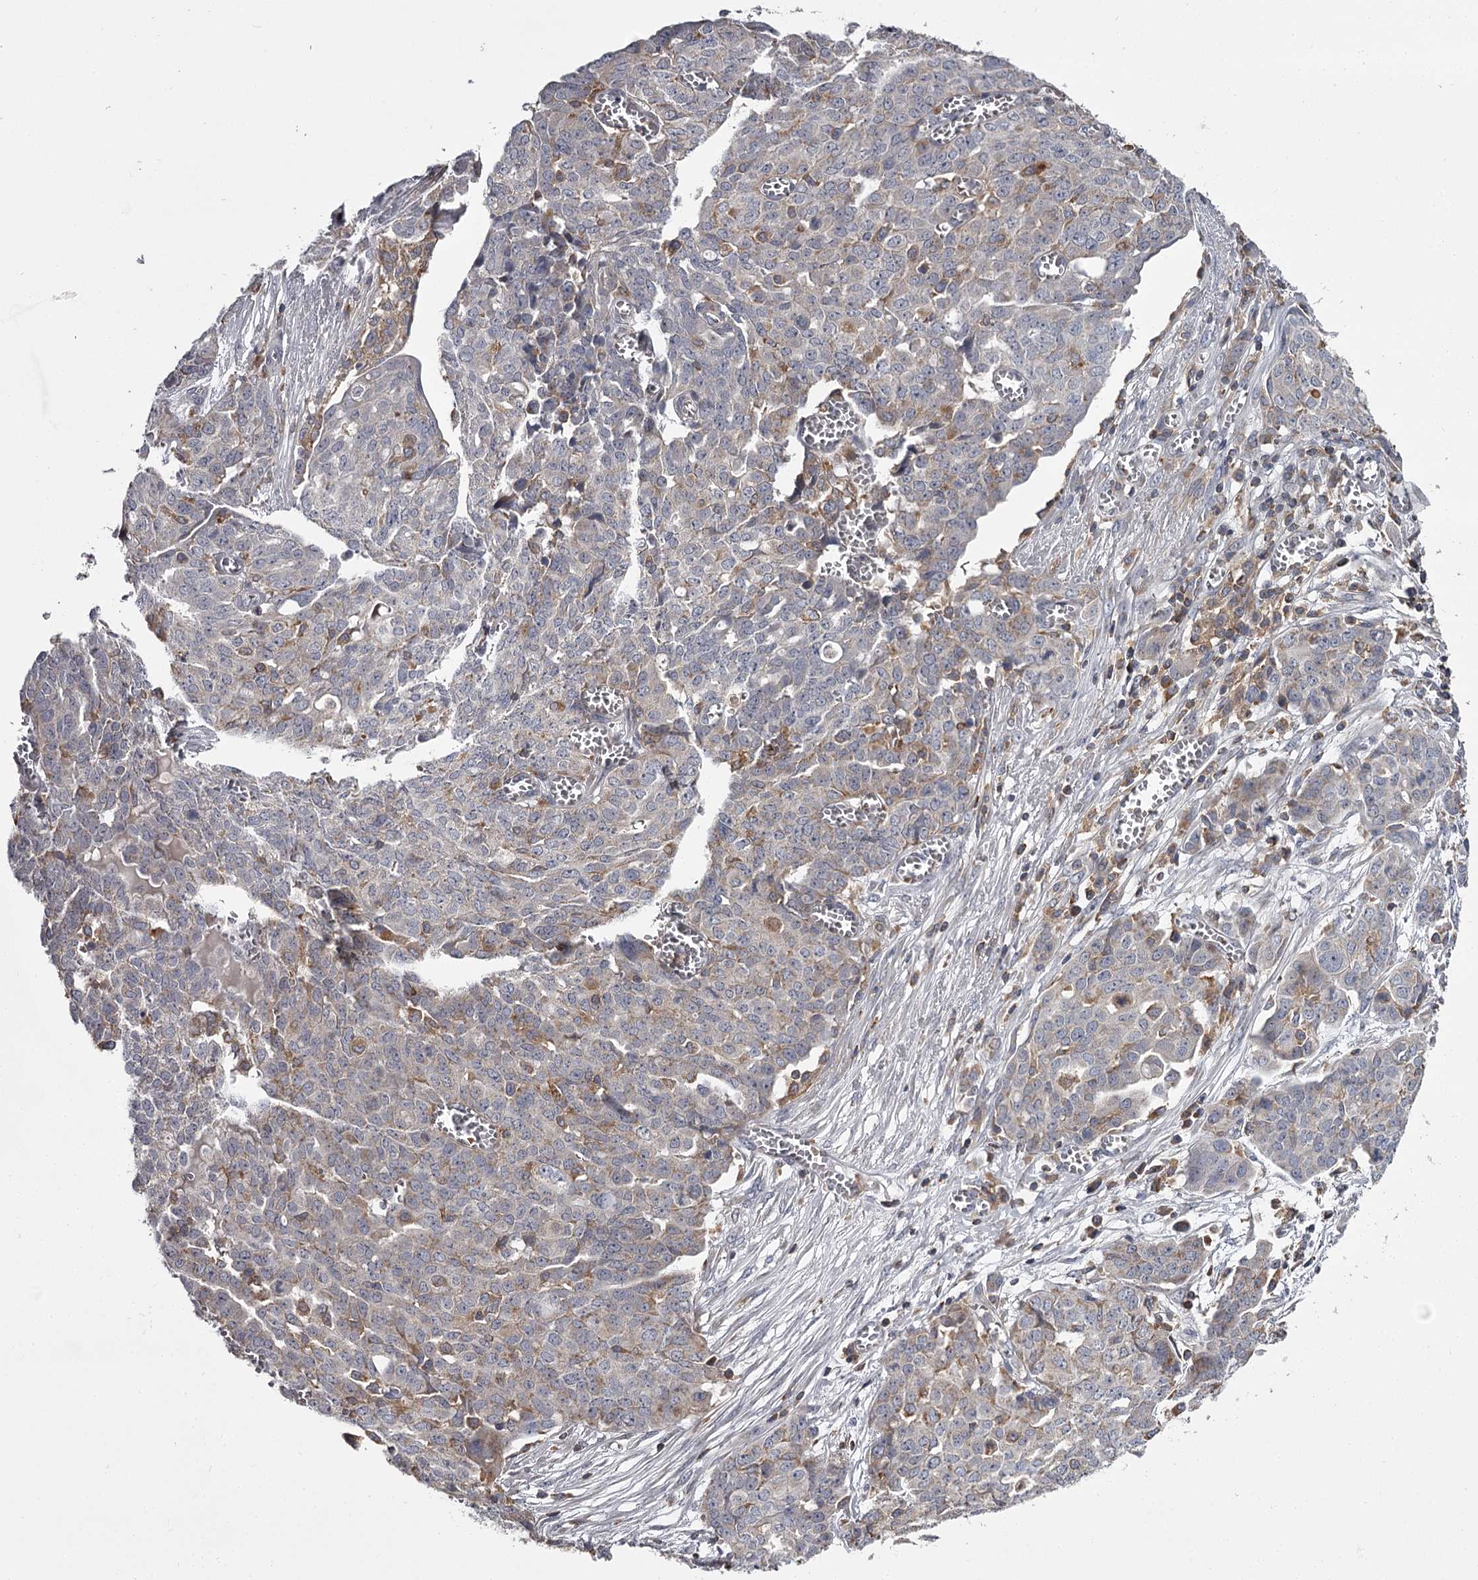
{"staining": {"intensity": "negative", "quantity": "none", "location": "none"}, "tissue": "ovarian cancer", "cell_type": "Tumor cells", "image_type": "cancer", "snomed": [{"axis": "morphology", "description": "Cystadenocarcinoma, serous, NOS"}, {"axis": "topography", "description": "Soft tissue"}, {"axis": "topography", "description": "Ovary"}], "caption": "The photomicrograph exhibits no significant staining in tumor cells of serous cystadenocarcinoma (ovarian).", "gene": "RASSF6", "patient": {"sex": "female", "age": 57}}